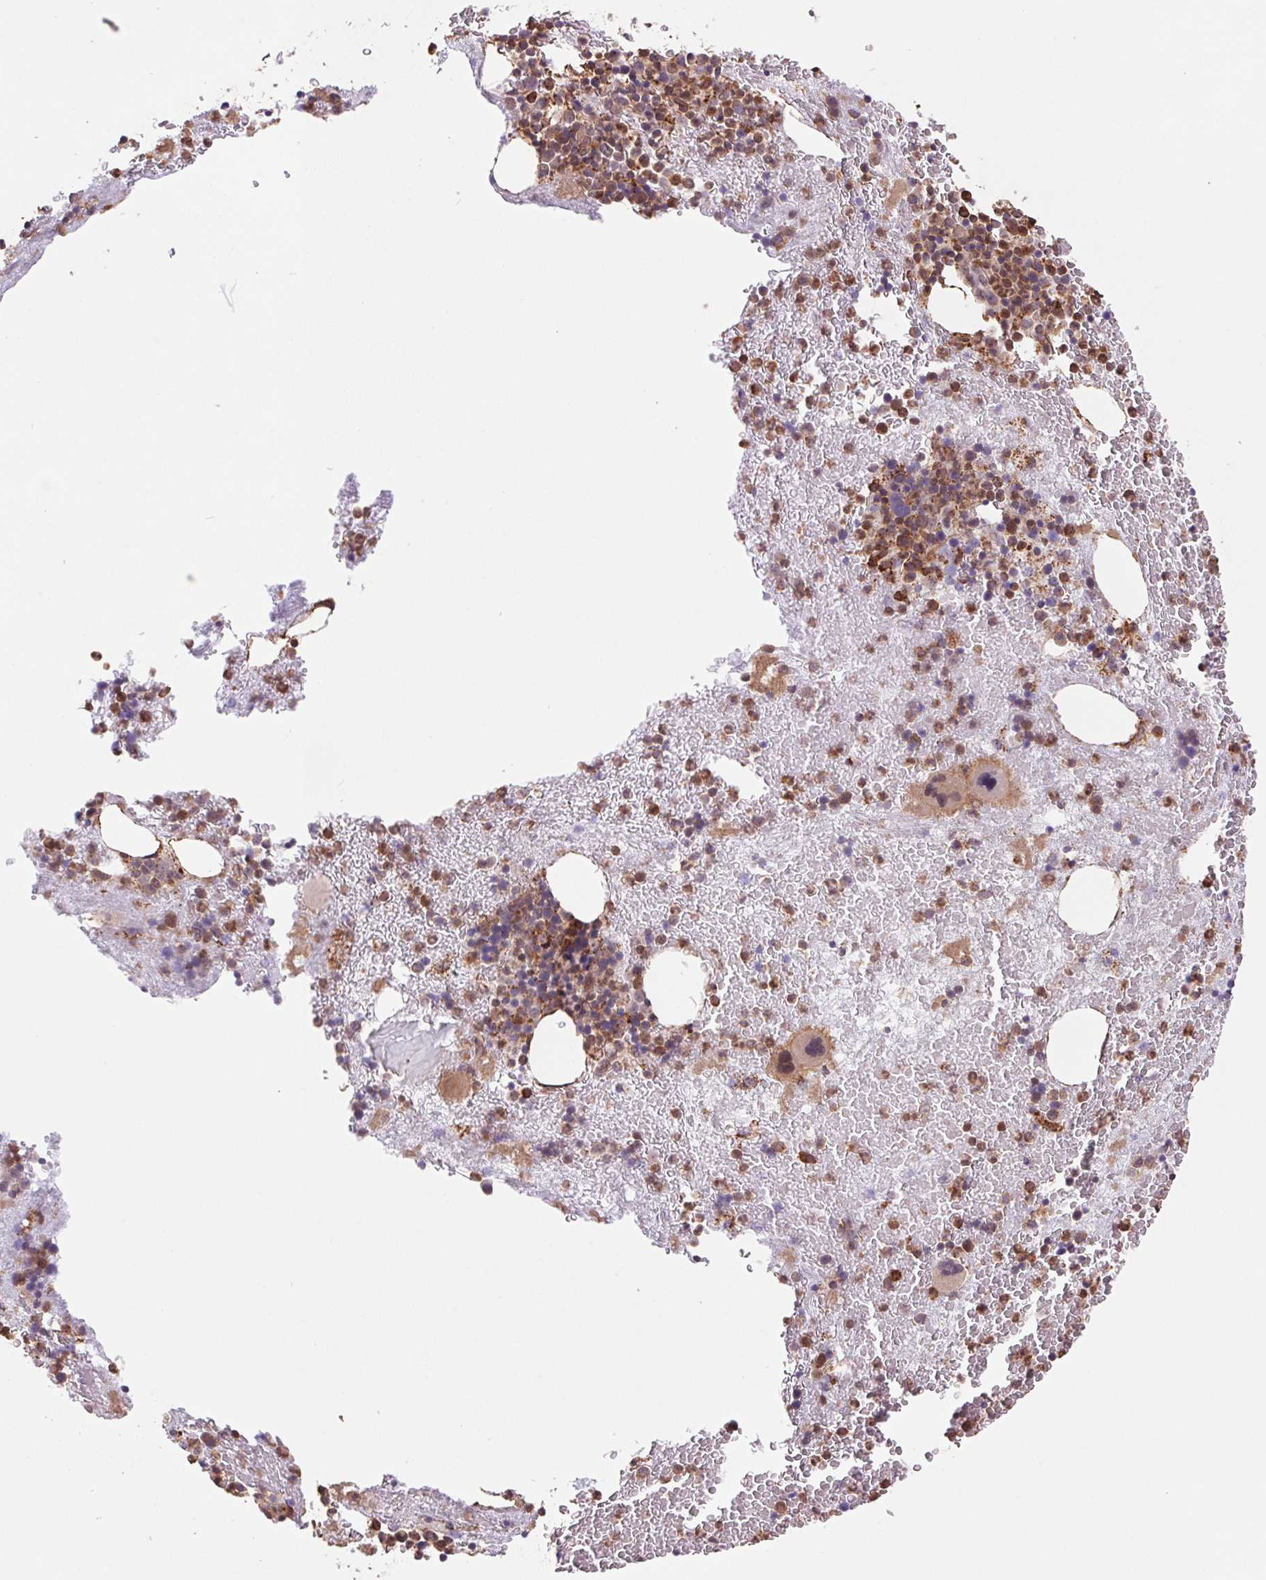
{"staining": {"intensity": "strong", "quantity": "25%-75%", "location": "cytoplasmic/membranous"}, "tissue": "bone marrow", "cell_type": "Hematopoietic cells", "image_type": "normal", "snomed": [{"axis": "morphology", "description": "Normal tissue, NOS"}, {"axis": "topography", "description": "Bone marrow"}], "caption": "This is a micrograph of IHC staining of unremarkable bone marrow, which shows strong expression in the cytoplasmic/membranous of hematopoietic cells.", "gene": "URM1", "patient": {"sex": "male", "age": 44}}